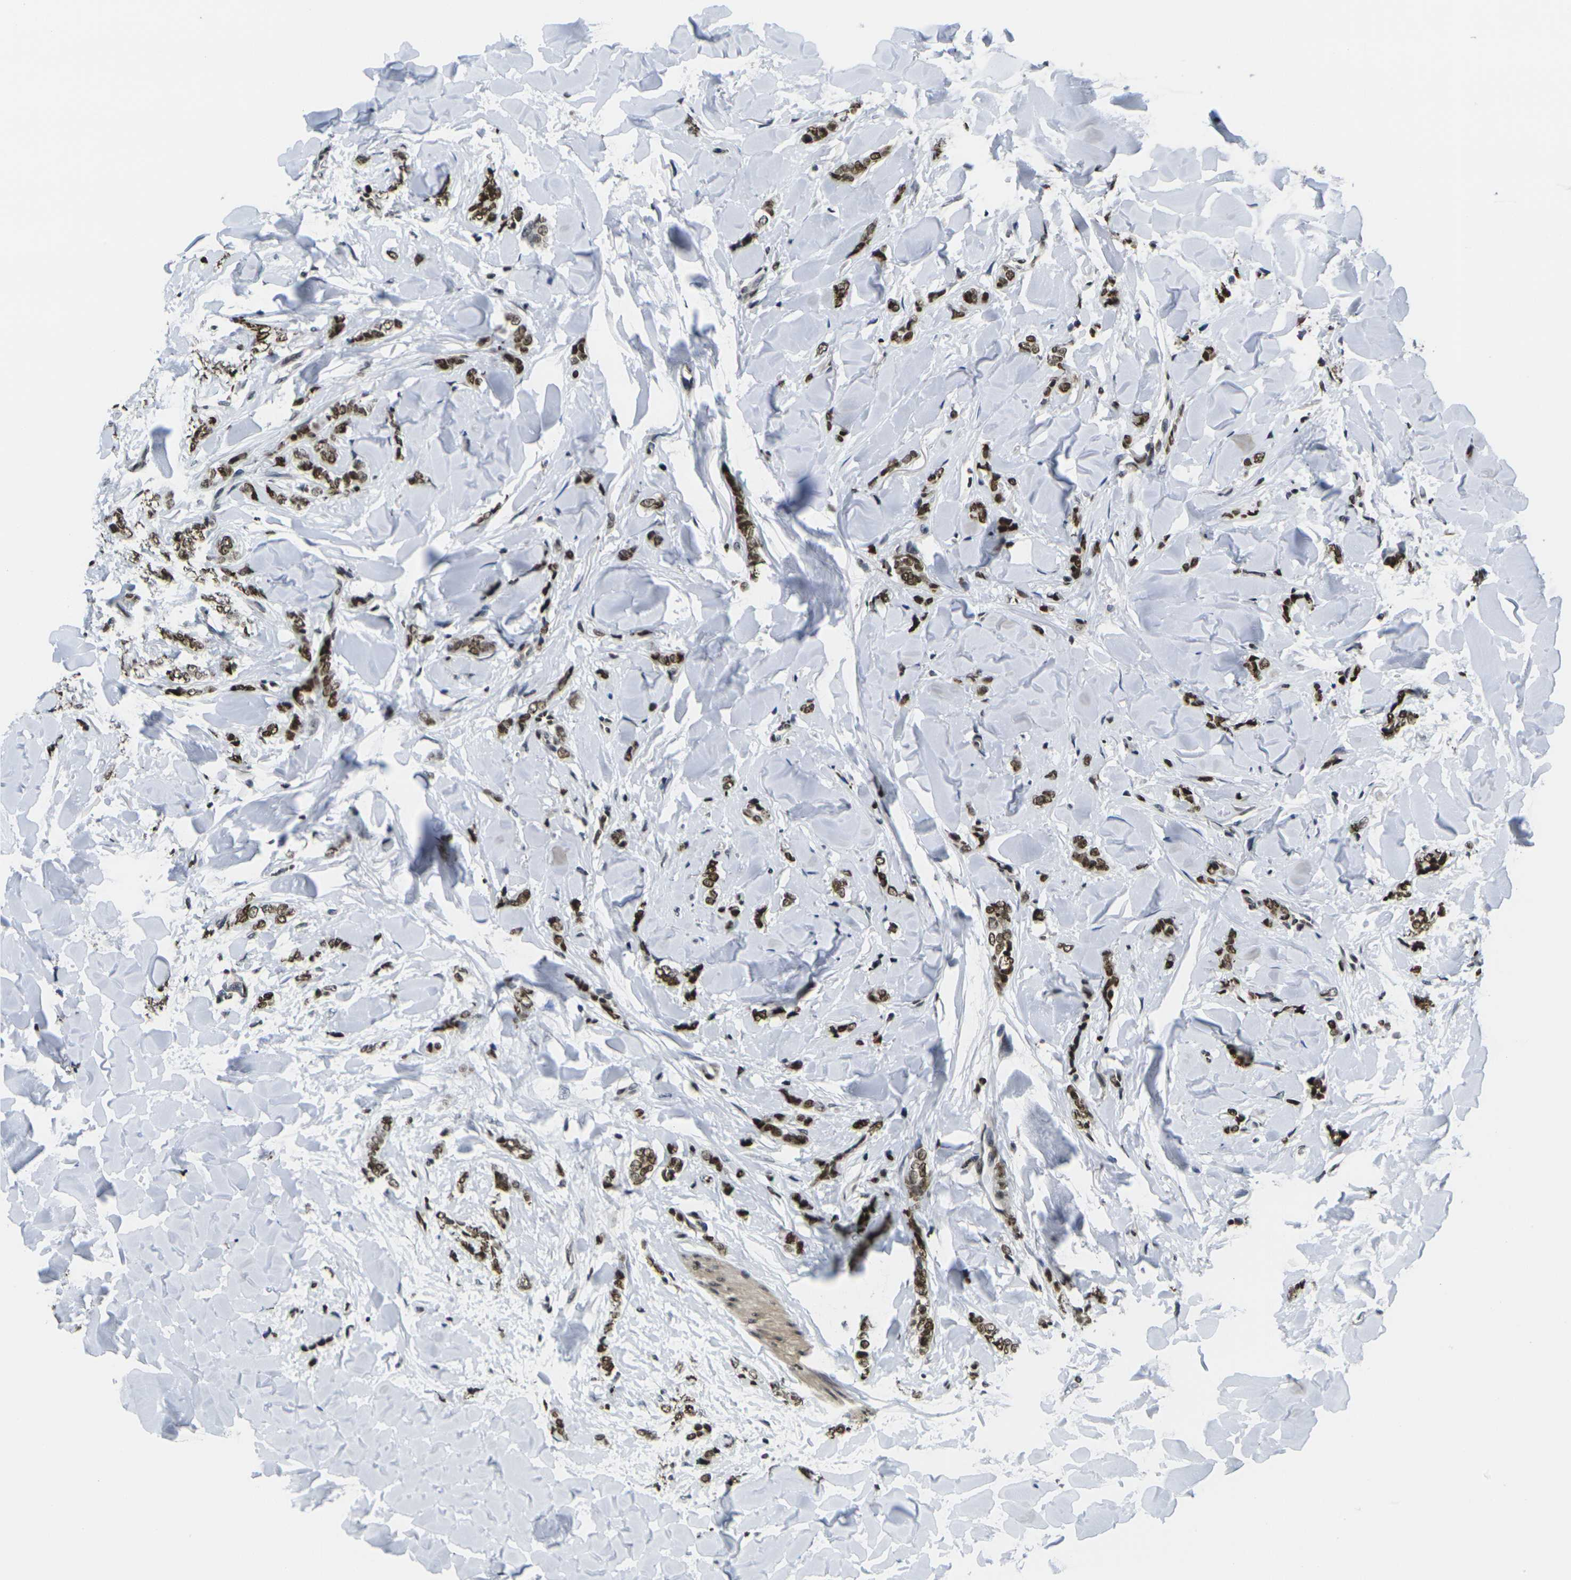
{"staining": {"intensity": "strong", "quantity": ">75%", "location": "nuclear"}, "tissue": "breast cancer", "cell_type": "Tumor cells", "image_type": "cancer", "snomed": [{"axis": "morphology", "description": "Lobular carcinoma"}, {"axis": "topography", "description": "Skin"}, {"axis": "topography", "description": "Breast"}], "caption": "Breast lobular carcinoma stained with IHC reveals strong nuclear expression in about >75% of tumor cells.", "gene": "H1-10", "patient": {"sex": "female", "age": 46}}